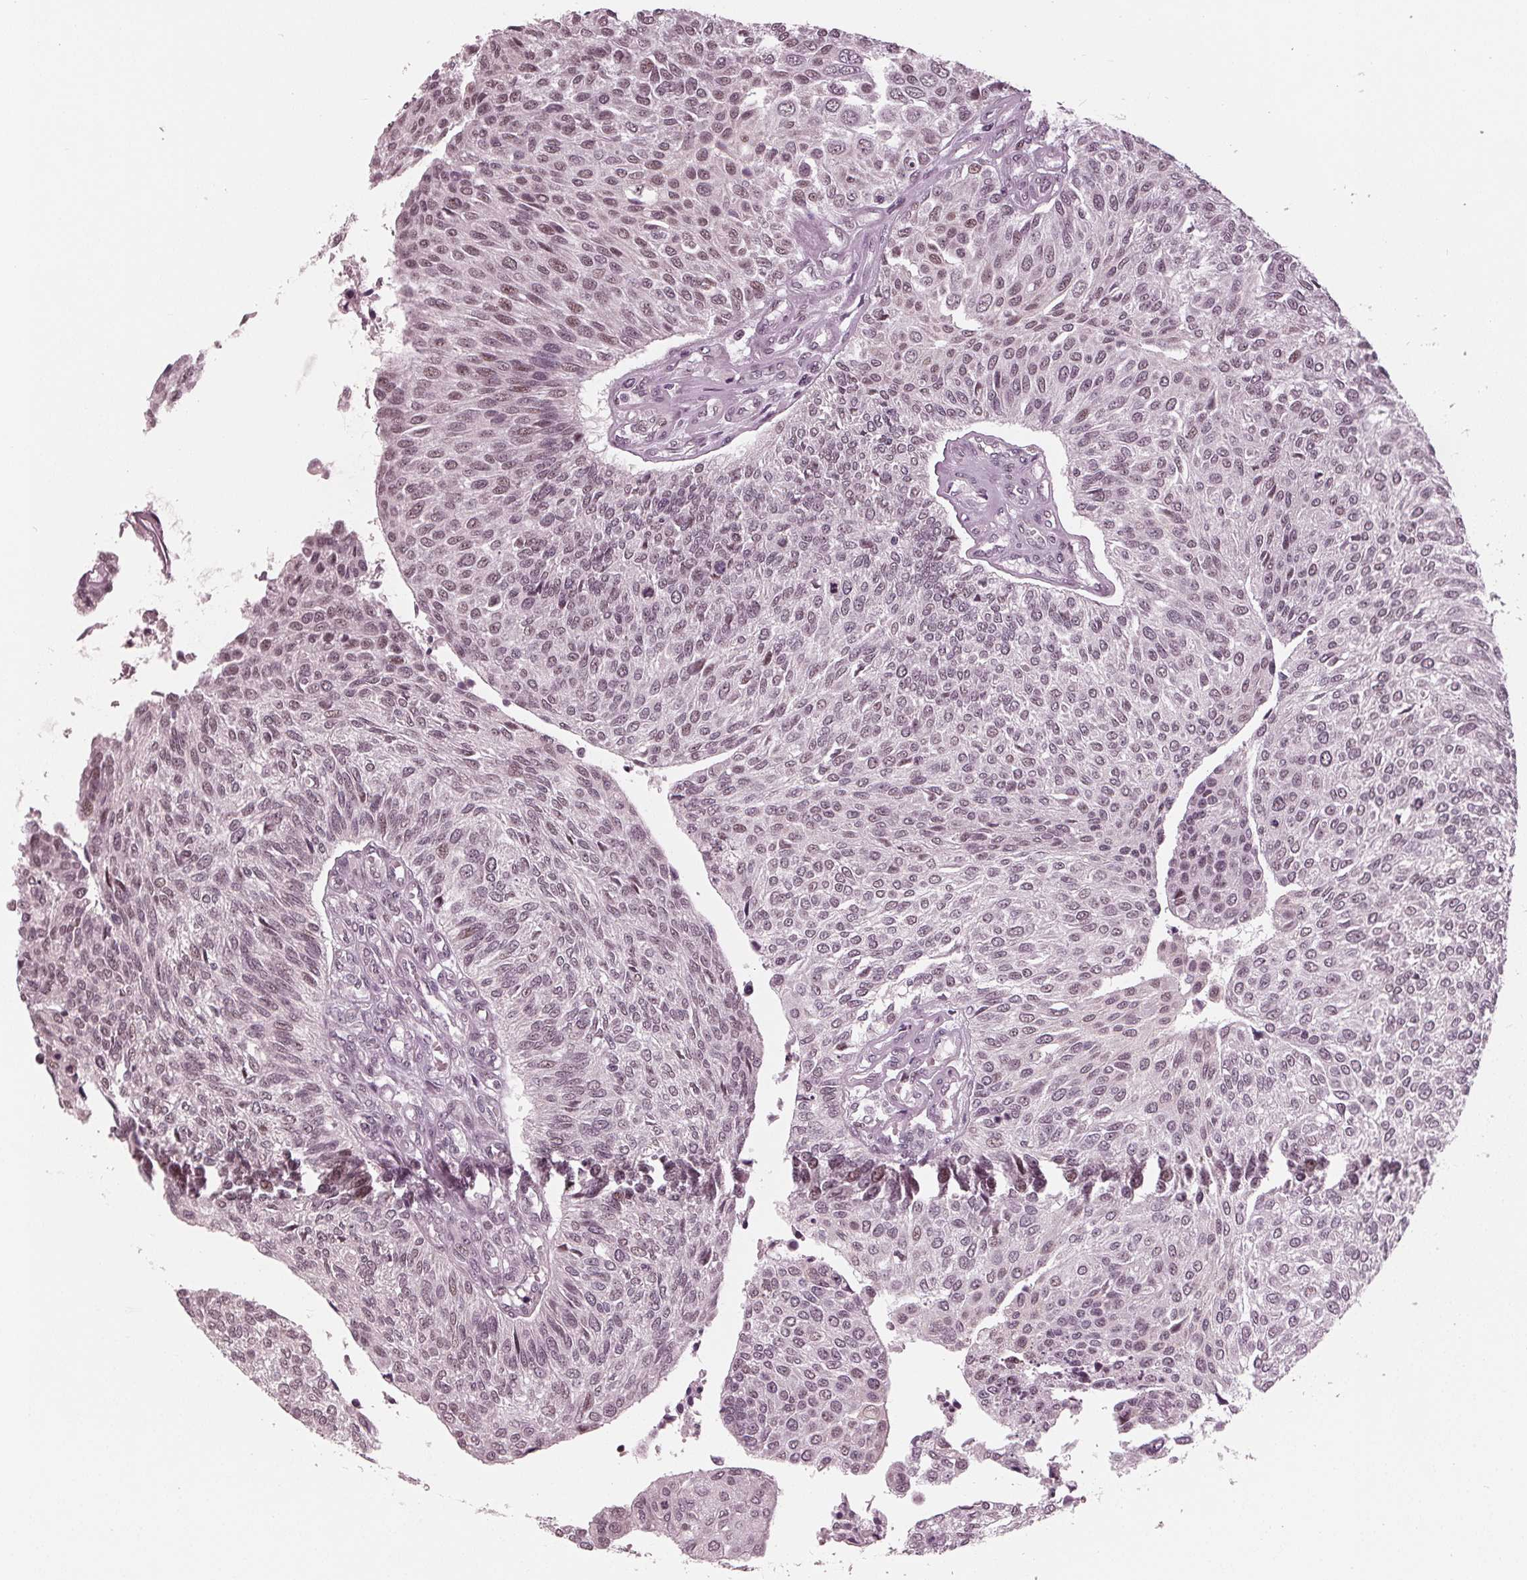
{"staining": {"intensity": "weak", "quantity": "<25%", "location": "nuclear"}, "tissue": "urothelial cancer", "cell_type": "Tumor cells", "image_type": "cancer", "snomed": [{"axis": "morphology", "description": "Urothelial carcinoma, NOS"}, {"axis": "topography", "description": "Urinary bladder"}], "caption": "IHC micrograph of urothelial cancer stained for a protein (brown), which reveals no staining in tumor cells.", "gene": "ADPRHL1", "patient": {"sex": "male", "age": 55}}